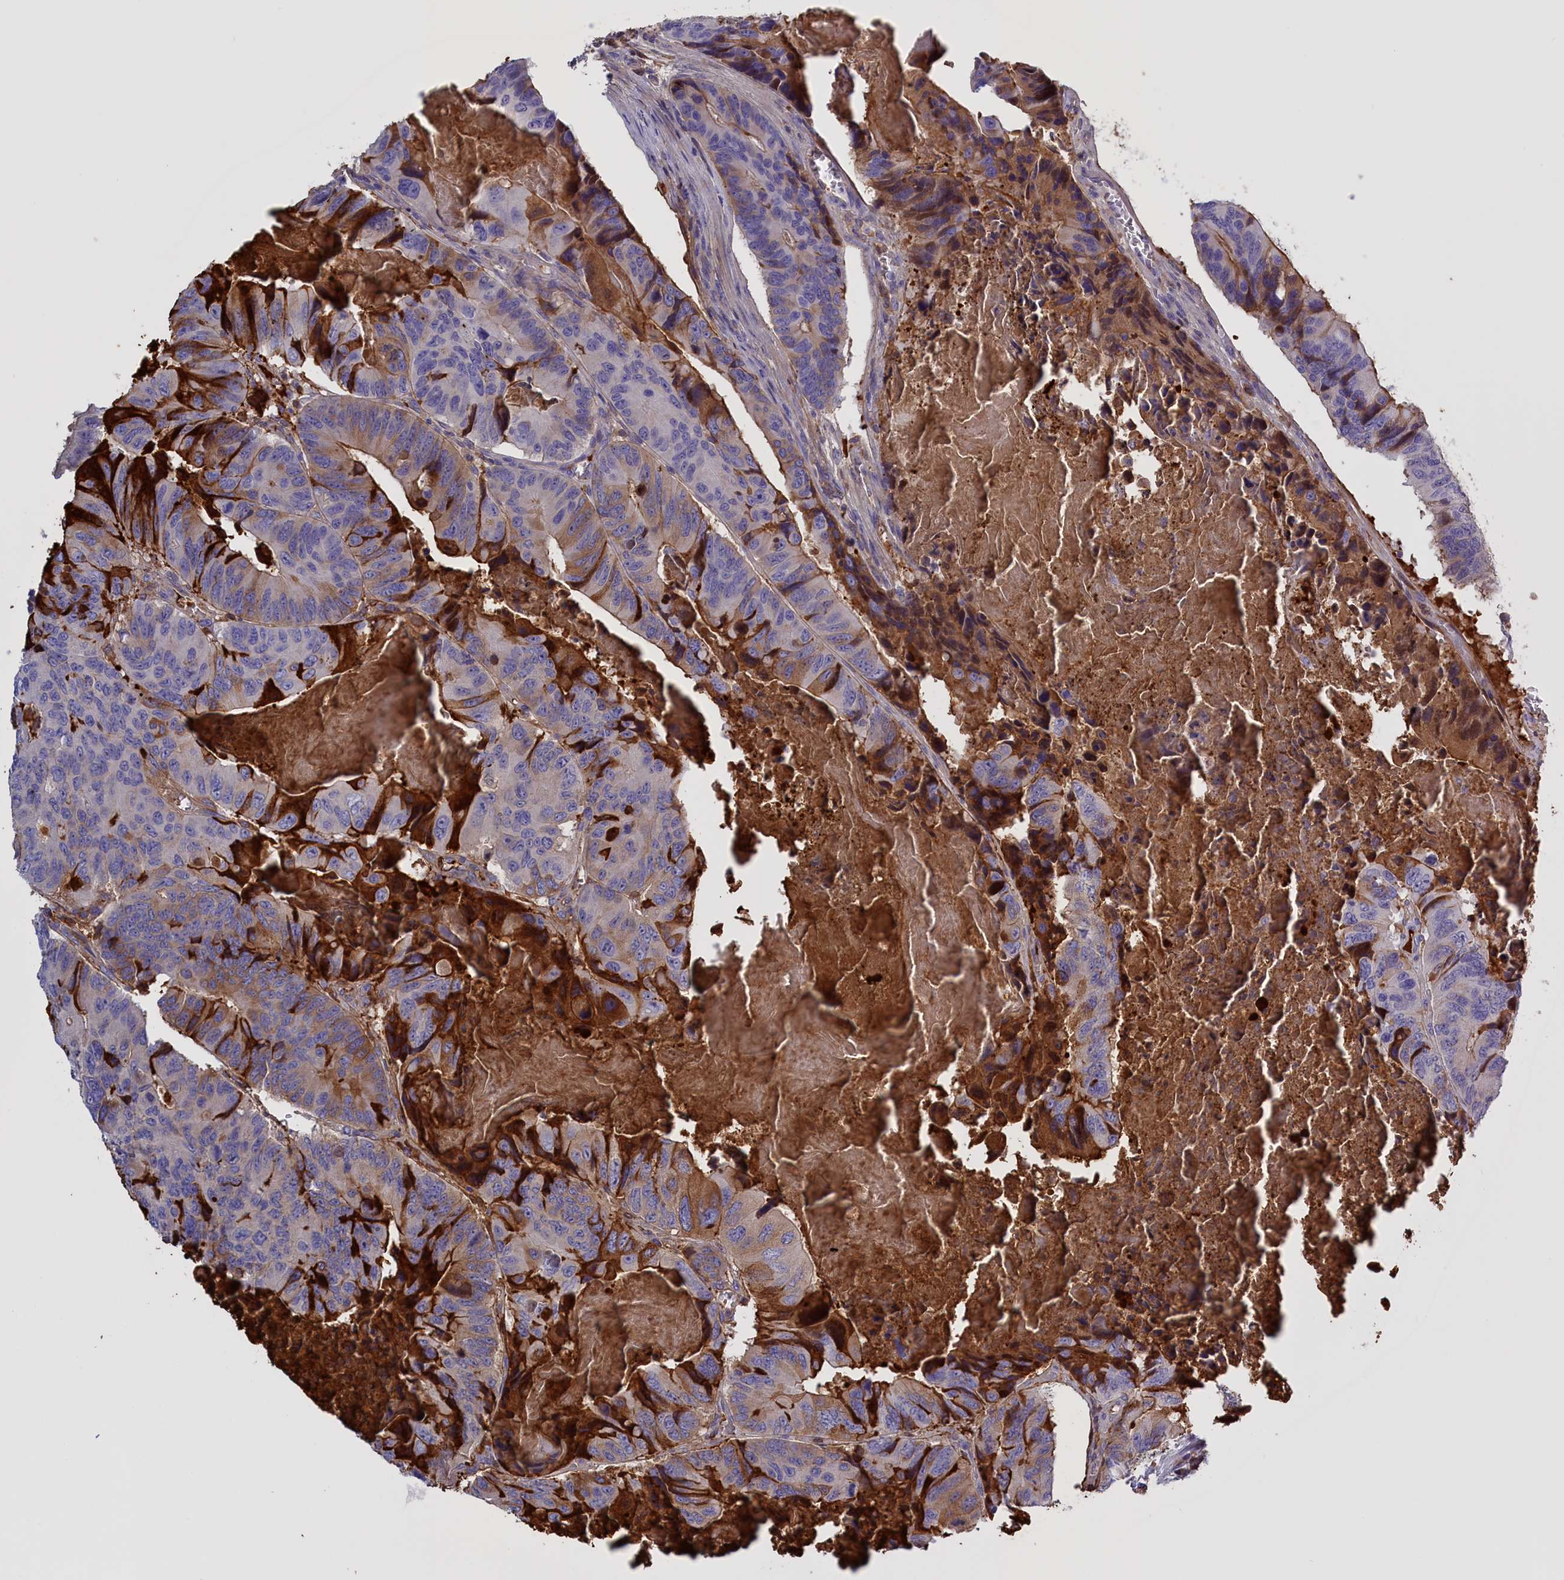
{"staining": {"intensity": "negative", "quantity": "none", "location": "none"}, "tissue": "colorectal cancer", "cell_type": "Tumor cells", "image_type": "cancer", "snomed": [{"axis": "morphology", "description": "Adenocarcinoma, NOS"}, {"axis": "topography", "description": "Colon"}], "caption": "This is an immunohistochemistry image of colorectal cancer (adenocarcinoma). There is no staining in tumor cells.", "gene": "FAM149B1", "patient": {"sex": "male", "age": 84}}